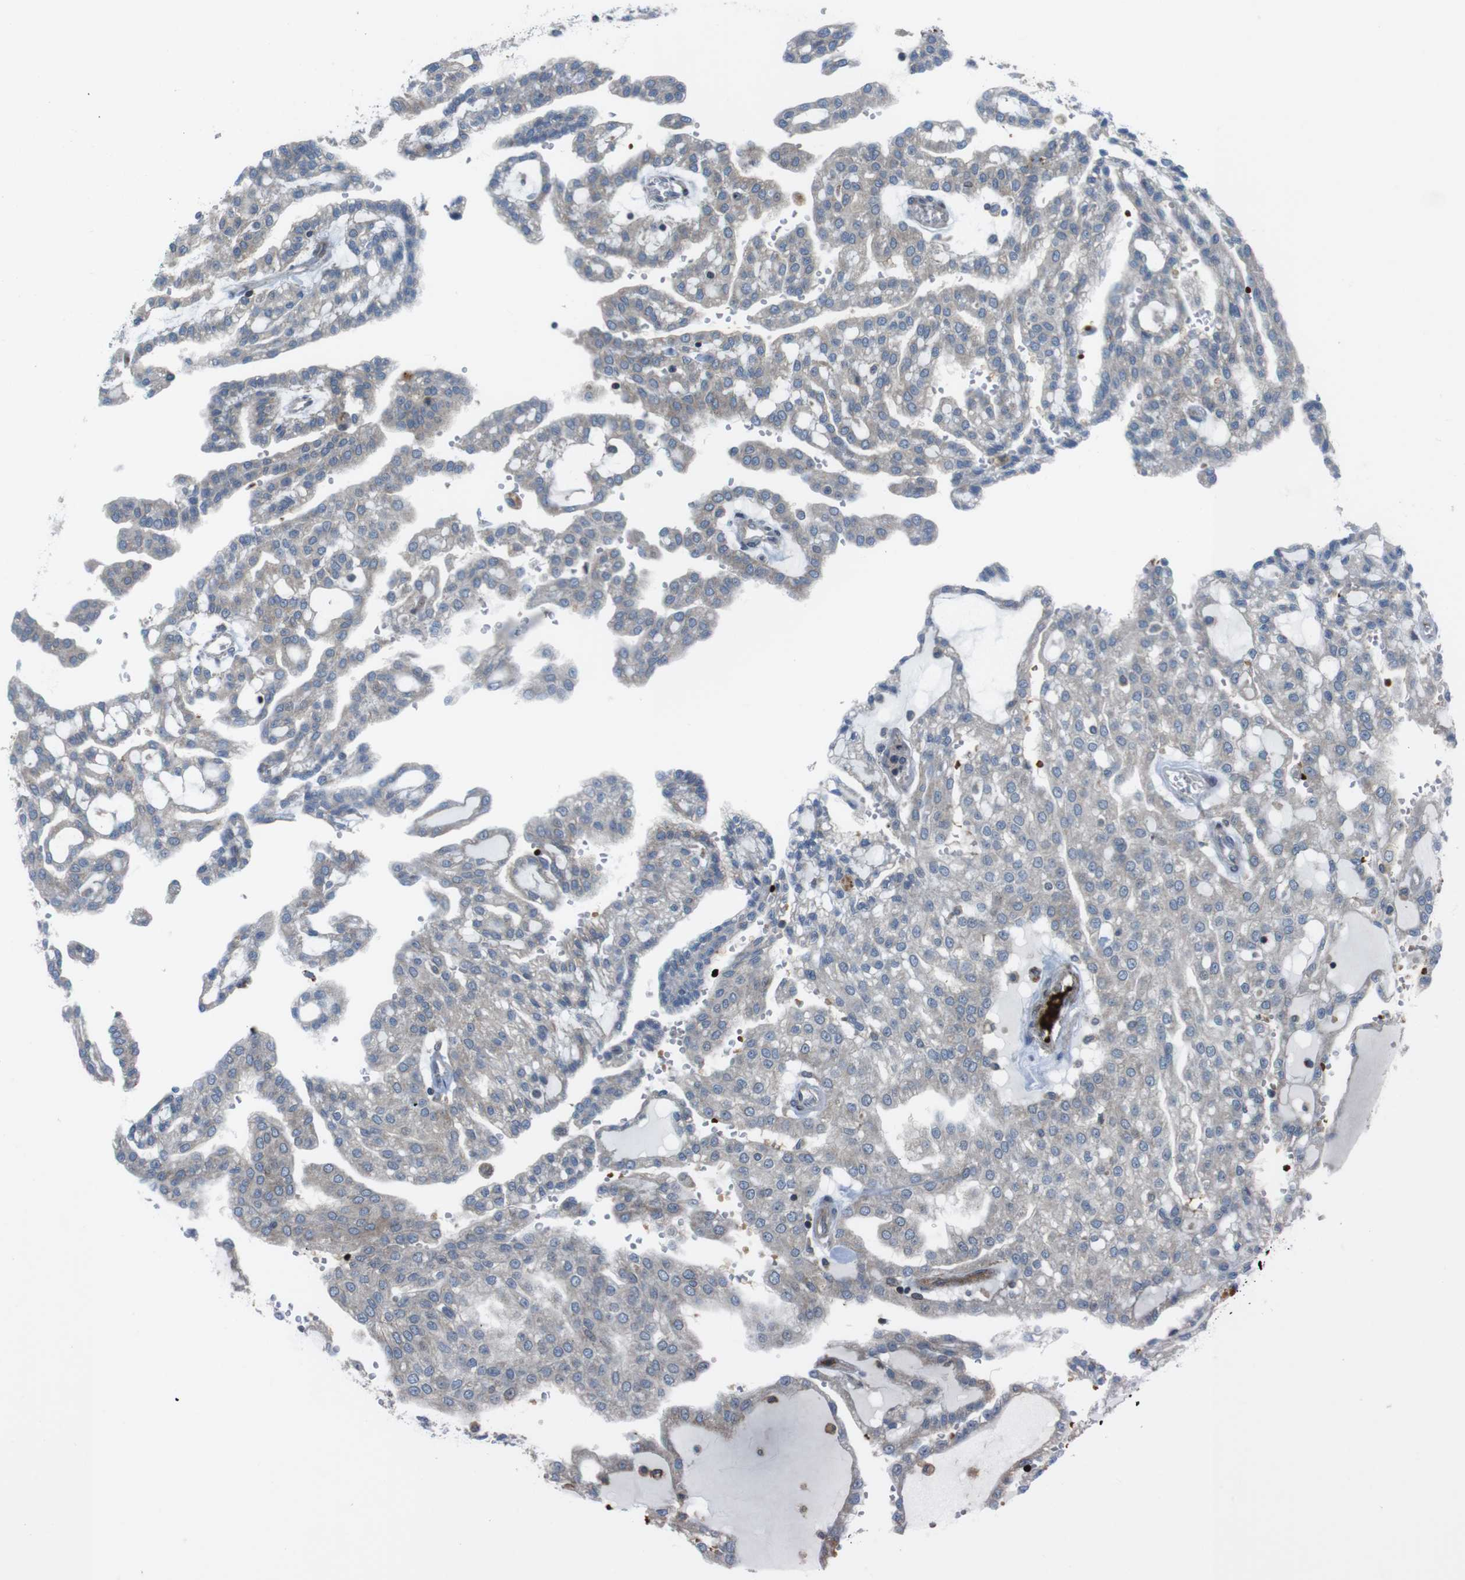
{"staining": {"intensity": "negative", "quantity": "none", "location": "none"}, "tissue": "renal cancer", "cell_type": "Tumor cells", "image_type": "cancer", "snomed": [{"axis": "morphology", "description": "Adenocarcinoma, NOS"}, {"axis": "topography", "description": "Kidney"}], "caption": "Immunohistochemistry (IHC) image of human adenocarcinoma (renal) stained for a protein (brown), which shows no staining in tumor cells.", "gene": "CUL7", "patient": {"sex": "male", "age": 63}}